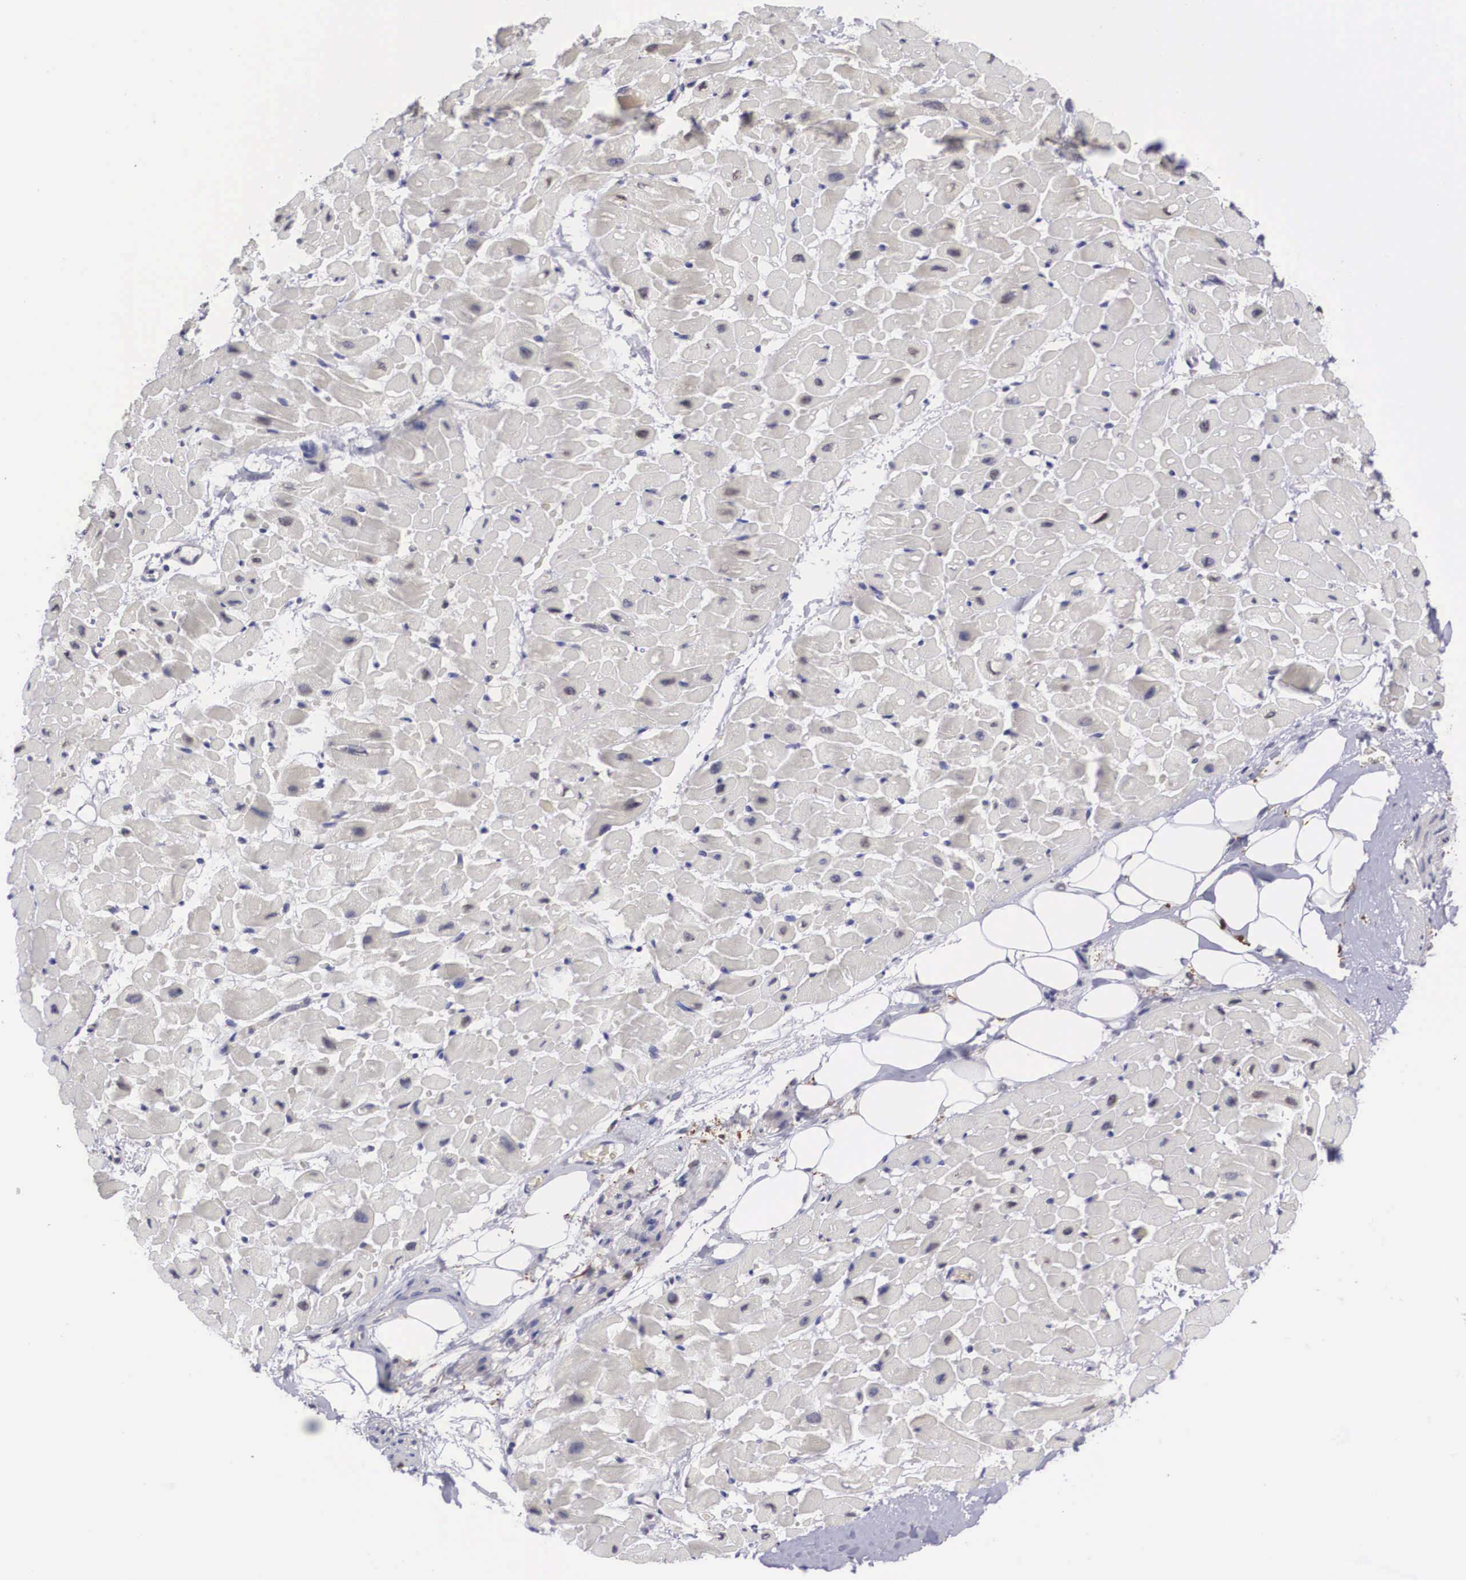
{"staining": {"intensity": "negative", "quantity": "none", "location": "none"}, "tissue": "heart muscle", "cell_type": "Cardiomyocytes", "image_type": "normal", "snomed": [{"axis": "morphology", "description": "Normal tissue, NOS"}, {"axis": "topography", "description": "Heart"}], "caption": "Immunohistochemistry (IHC) of unremarkable heart muscle shows no expression in cardiomyocytes. (Stains: DAB (3,3'-diaminobenzidine) immunohistochemistry with hematoxylin counter stain, Microscopy: brightfield microscopy at high magnification).", "gene": "GRIPAP1", "patient": {"sex": "male", "age": 45}}